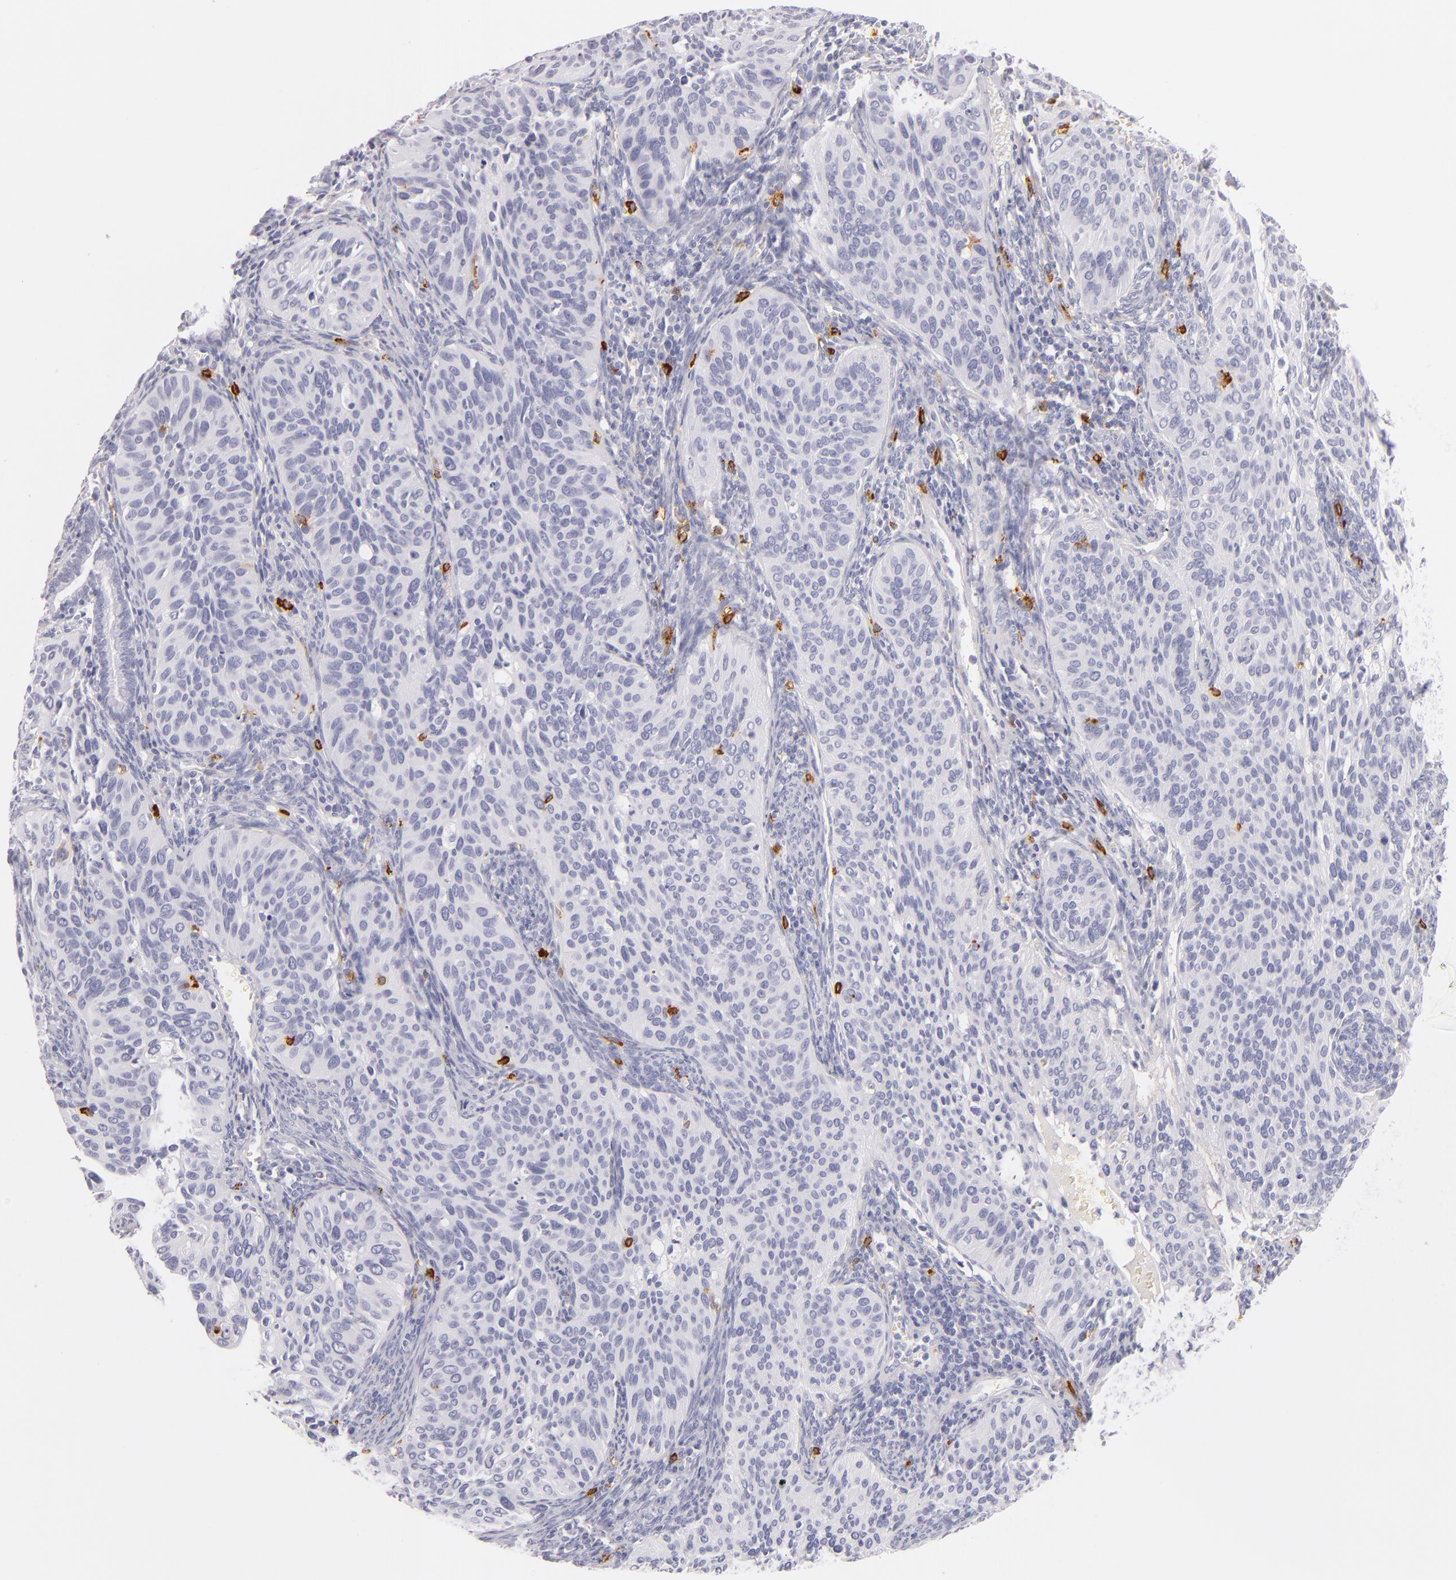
{"staining": {"intensity": "negative", "quantity": "none", "location": "none"}, "tissue": "cervical cancer", "cell_type": "Tumor cells", "image_type": "cancer", "snomed": [{"axis": "morphology", "description": "Adenocarcinoma, NOS"}, {"axis": "topography", "description": "Cervix"}], "caption": "The immunohistochemistry histopathology image has no significant expression in tumor cells of cervical cancer (adenocarcinoma) tissue.", "gene": "TPSD1", "patient": {"sex": "female", "age": 29}}